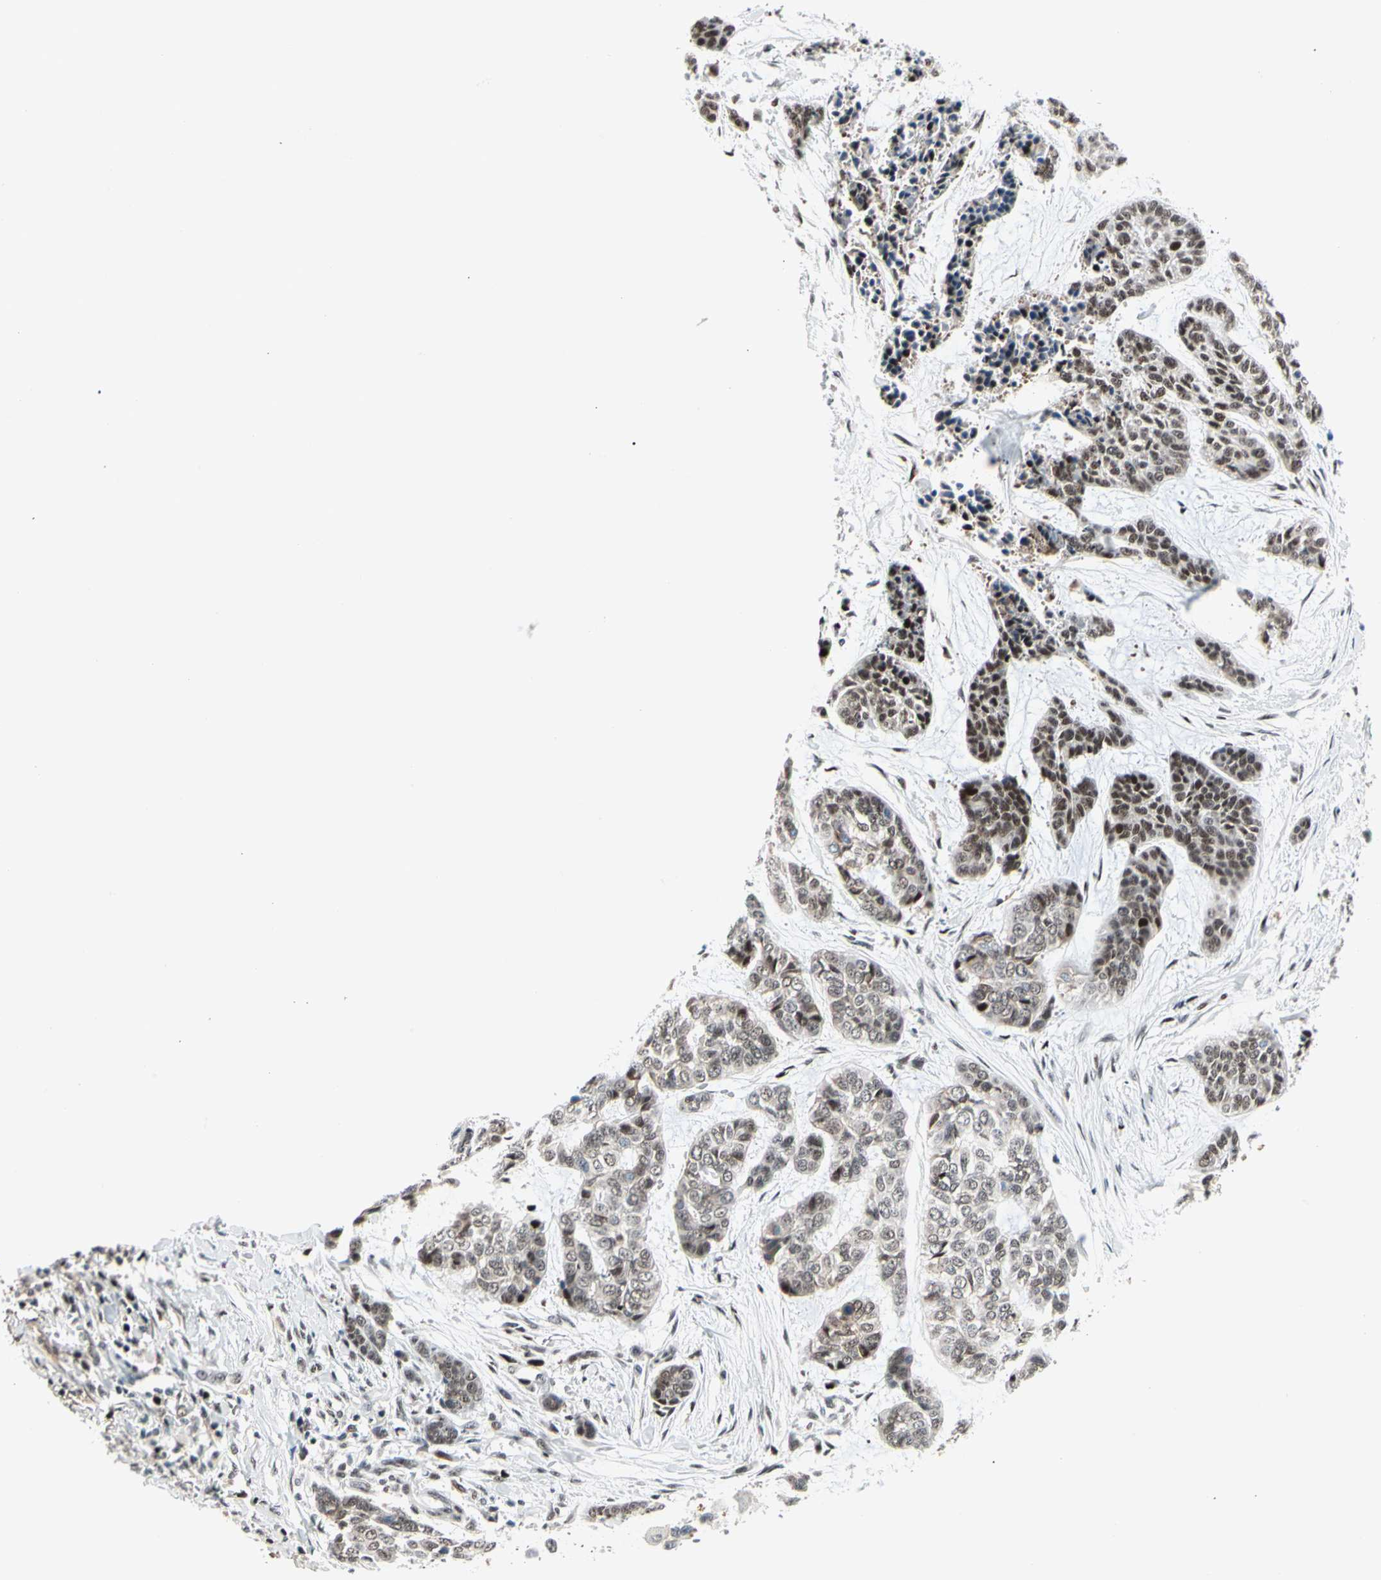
{"staining": {"intensity": "moderate", "quantity": "25%-75%", "location": "nuclear"}, "tissue": "skin cancer", "cell_type": "Tumor cells", "image_type": "cancer", "snomed": [{"axis": "morphology", "description": "Basal cell carcinoma"}, {"axis": "topography", "description": "Skin"}], "caption": "DAB (3,3'-diaminobenzidine) immunohistochemical staining of human basal cell carcinoma (skin) demonstrates moderate nuclear protein positivity in about 25%-75% of tumor cells.", "gene": "FOXO3", "patient": {"sex": "female", "age": 64}}